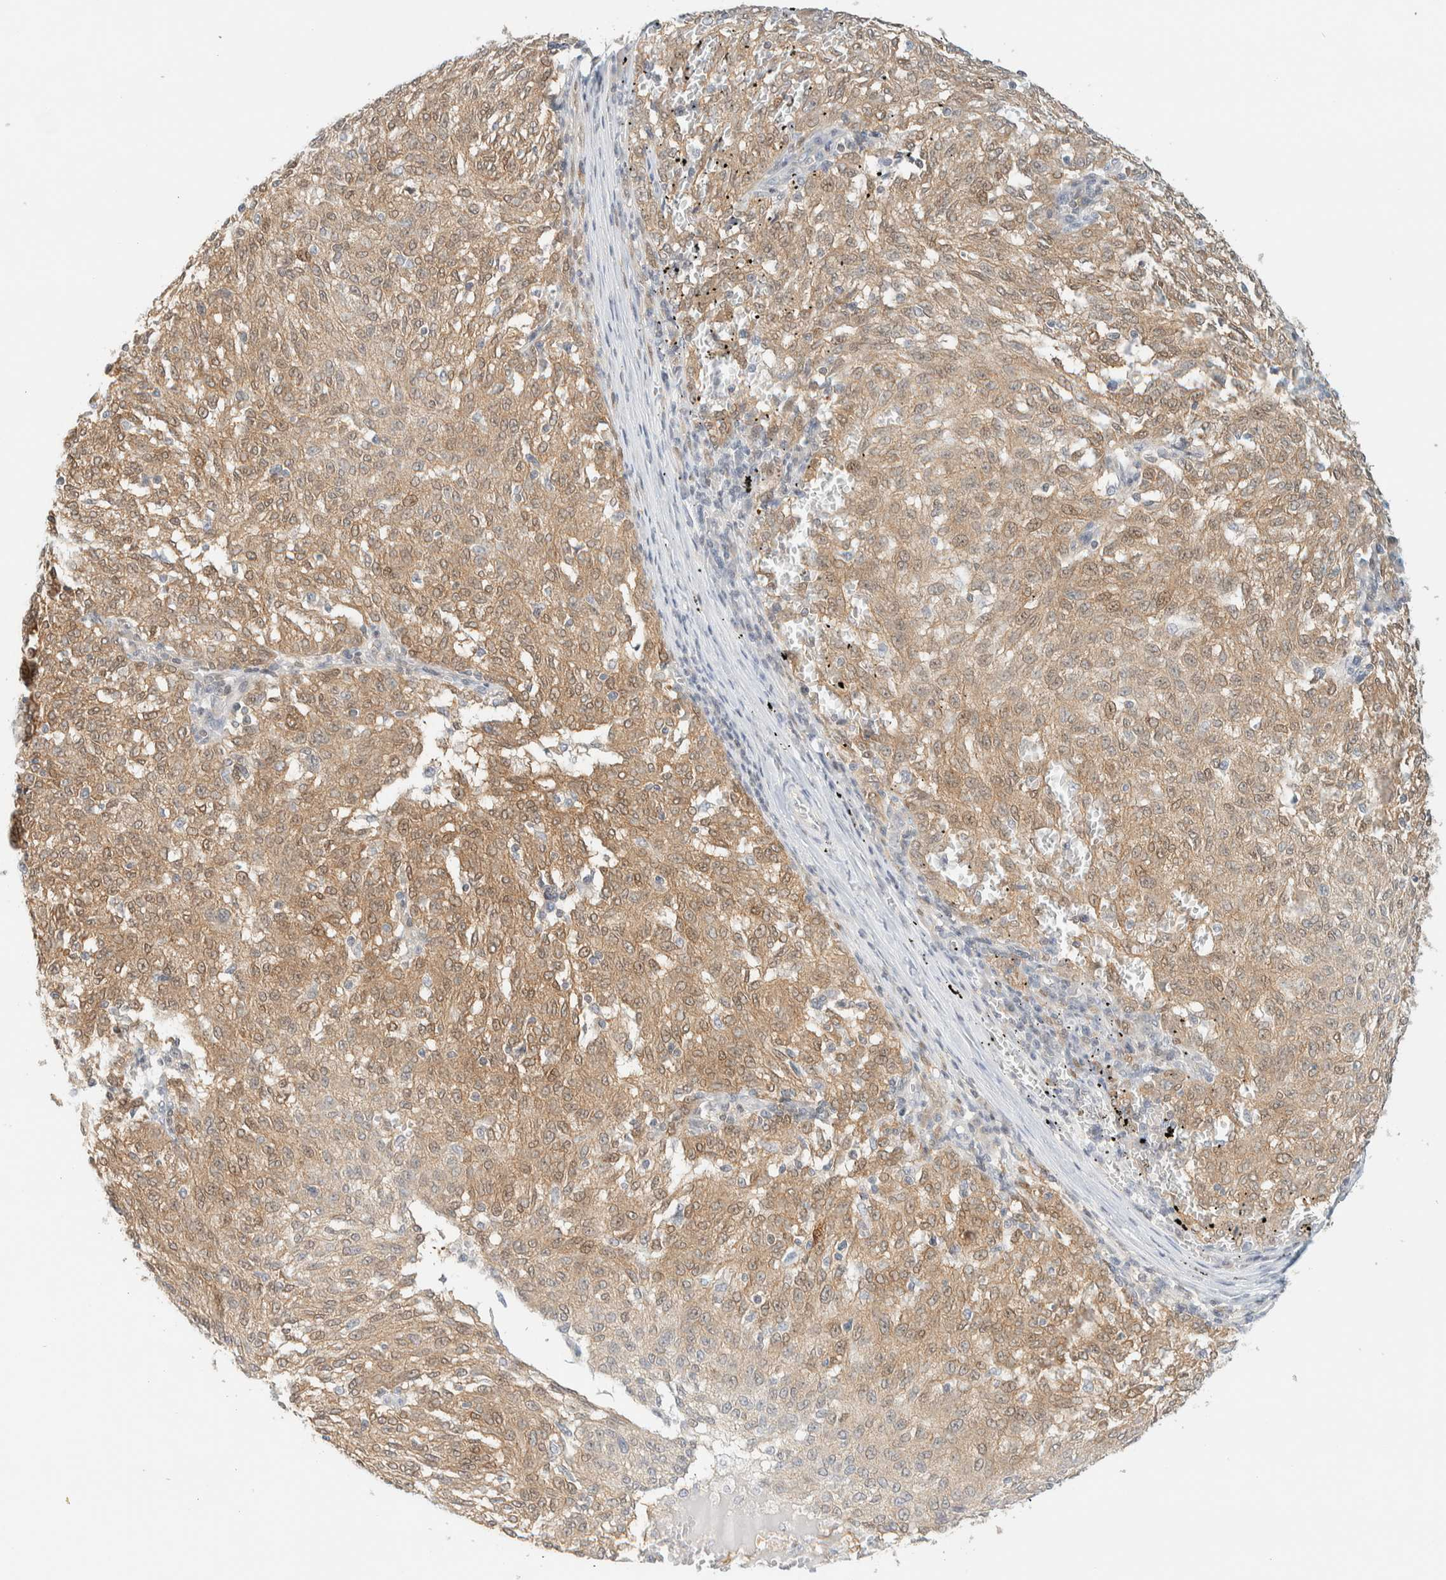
{"staining": {"intensity": "moderate", "quantity": ">75%", "location": "cytoplasmic/membranous"}, "tissue": "melanoma", "cell_type": "Tumor cells", "image_type": "cancer", "snomed": [{"axis": "morphology", "description": "Malignant melanoma, NOS"}, {"axis": "topography", "description": "Skin"}], "caption": "A medium amount of moderate cytoplasmic/membranous staining is identified in approximately >75% of tumor cells in malignant melanoma tissue.", "gene": "PCYT2", "patient": {"sex": "female", "age": 72}}